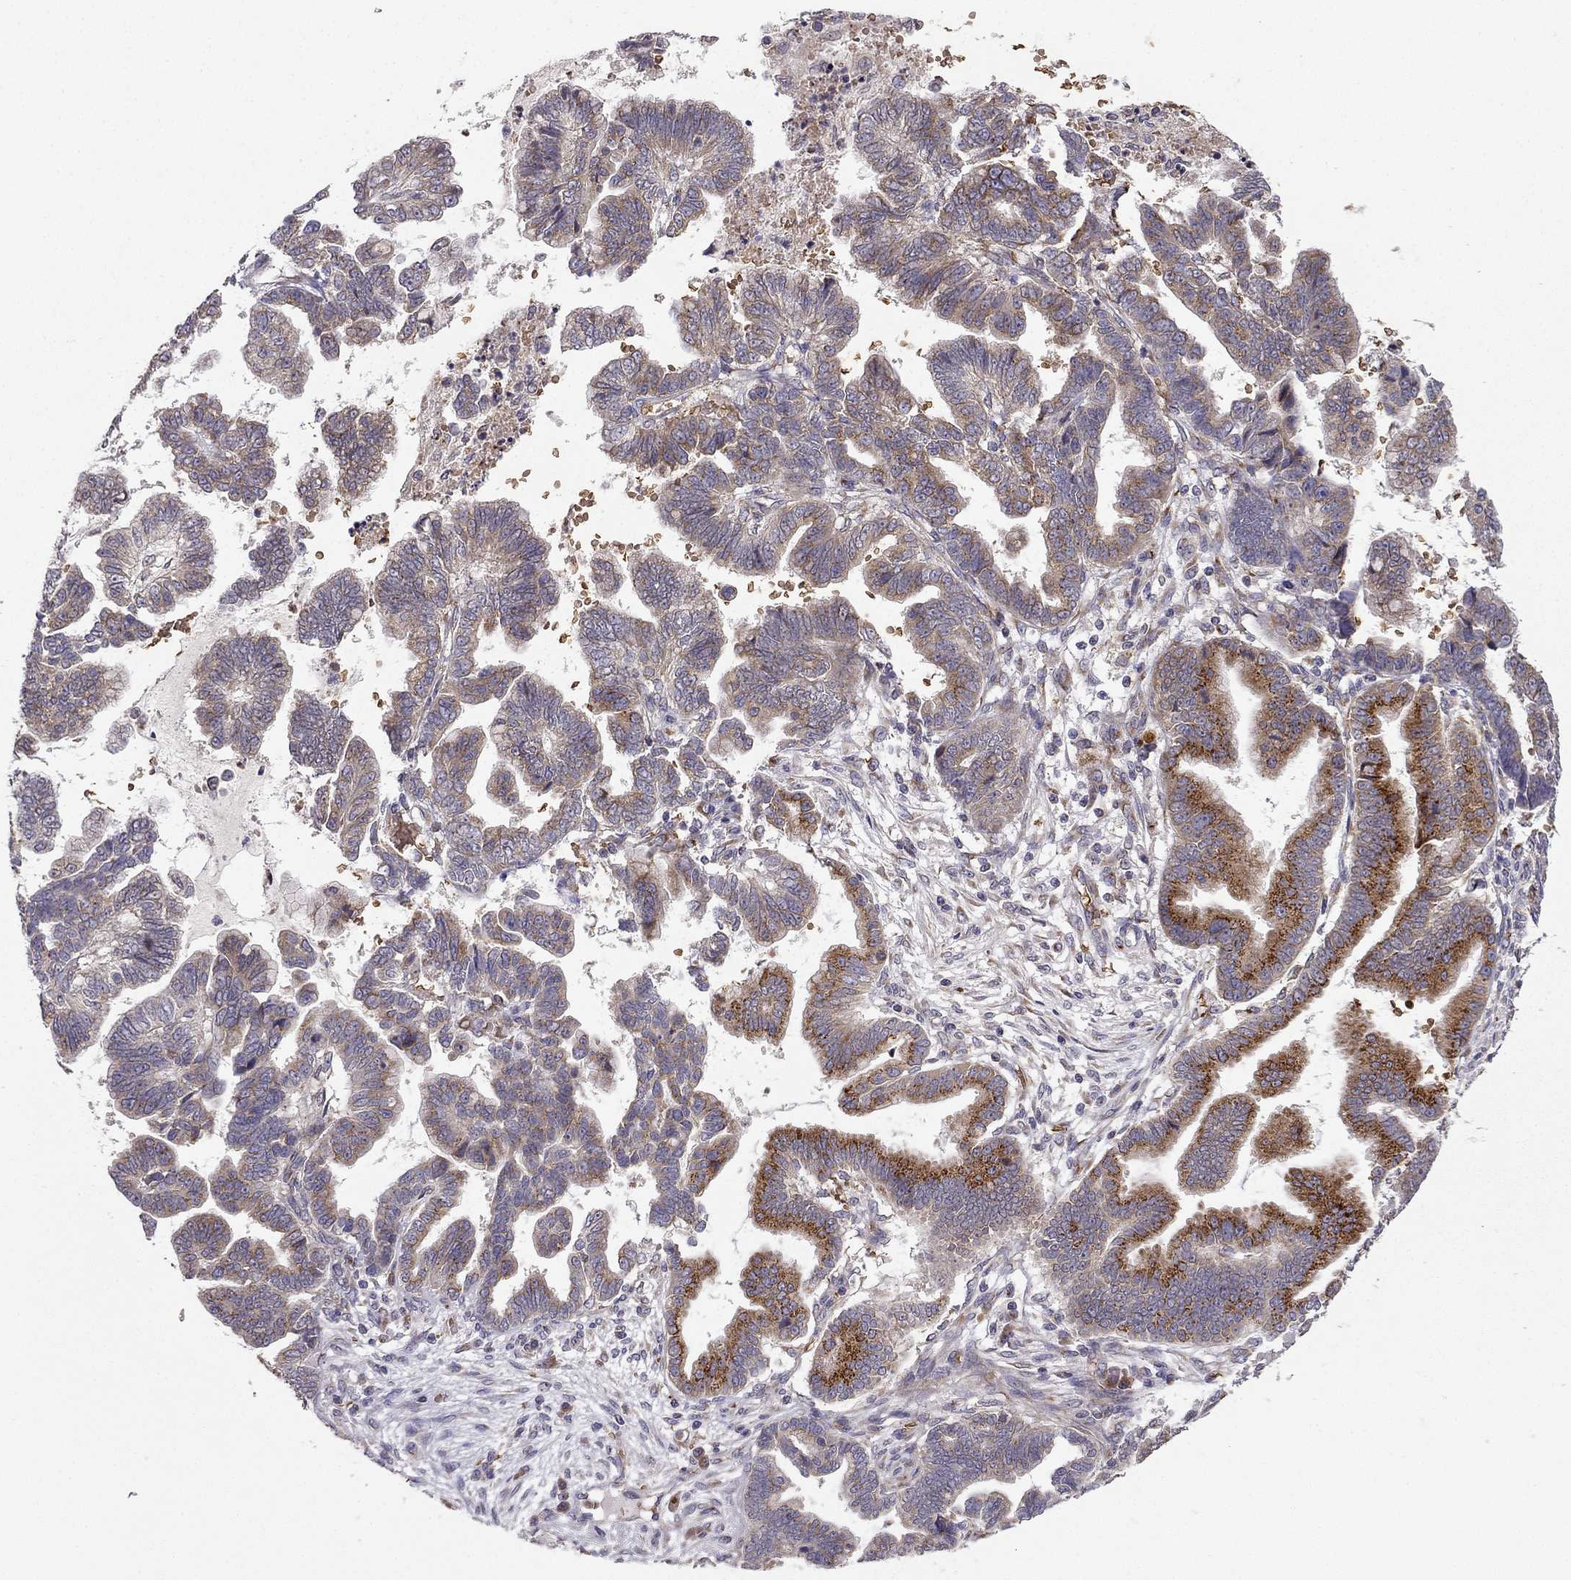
{"staining": {"intensity": "strong", "quantity": "<25%", "location": "cytoplasmic/membranous"}, "tissue": "stomach cancer", "cell_type": "Tumor cells", "image_type": "cancer", "snomed": [{"axis": "morphology", "description": "Adenocarcinoma, NOS"}, {"axis": "topography", "description": "Stomach"}], "caption": "DAB immunohistochemical staining of stomach adenocarcinoma shows strong cytoplasmic/membranous protein expression in approximately <25% of tumor cells.", "gene": "B4GALT7", "patient": {"sex": "male", "age": 83}}